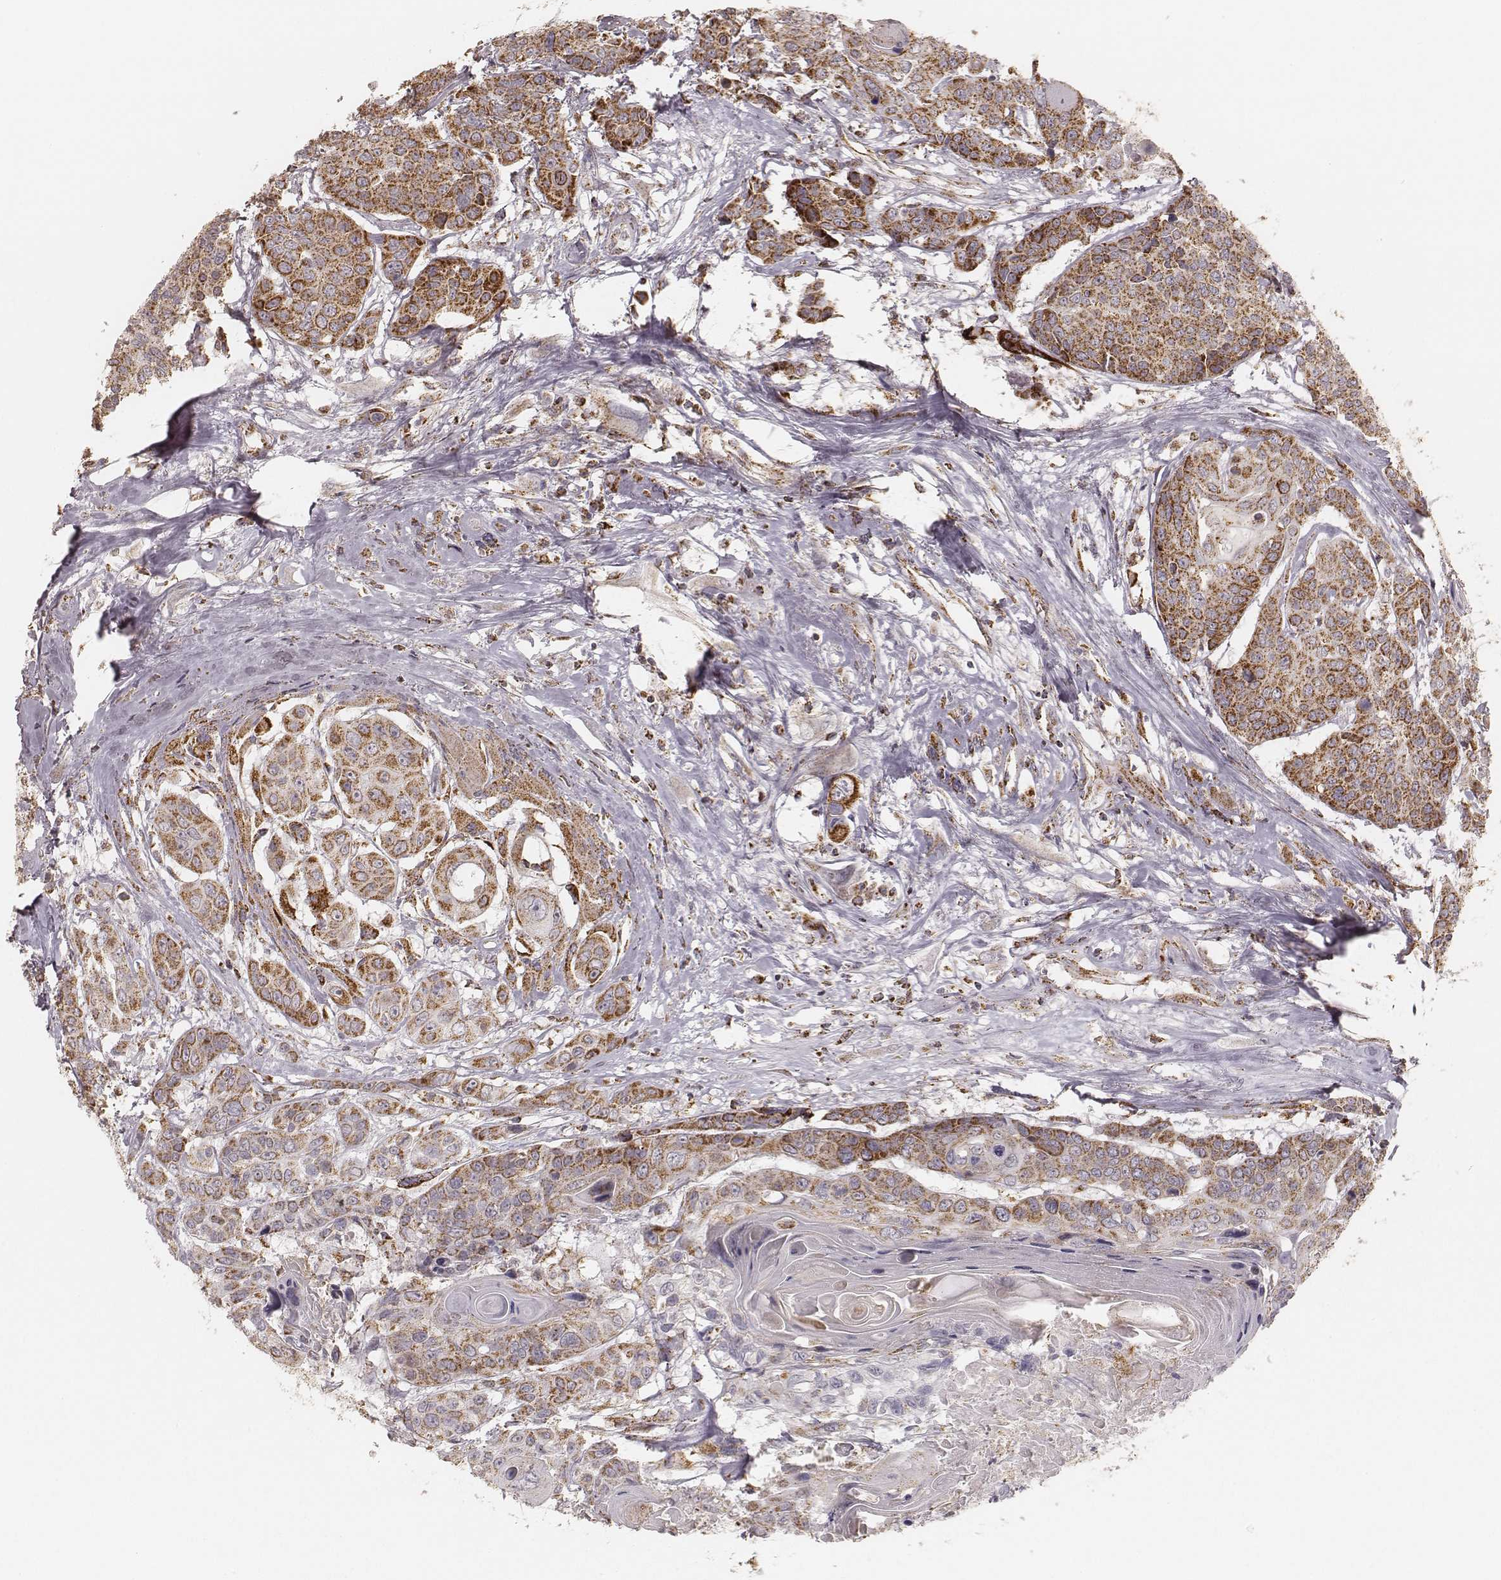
{"staining": {"intensity": "strong", "quantity": ">75%", "location": "cytoplasmic/membranous"}, "tissue": "head and neck cancer", "cell_type": "Tumor cells", "image_type": "cancer", "snomed": [{"axis": "morphology", "description": "Squamous cell carcinoma, NOS"}, {"axis": "topography", "description": "Oral tissue"}, {"axis": "topography", "description": "Head-Neck"}], "caption": "A histopathology image of head and neck squamous cell carcinoma stained for a protein exhibits strong cytoplasmic/membranous brown staining in tumor cells.", "gene": "CS", "patient": {"sex": "male", "age": 56}}